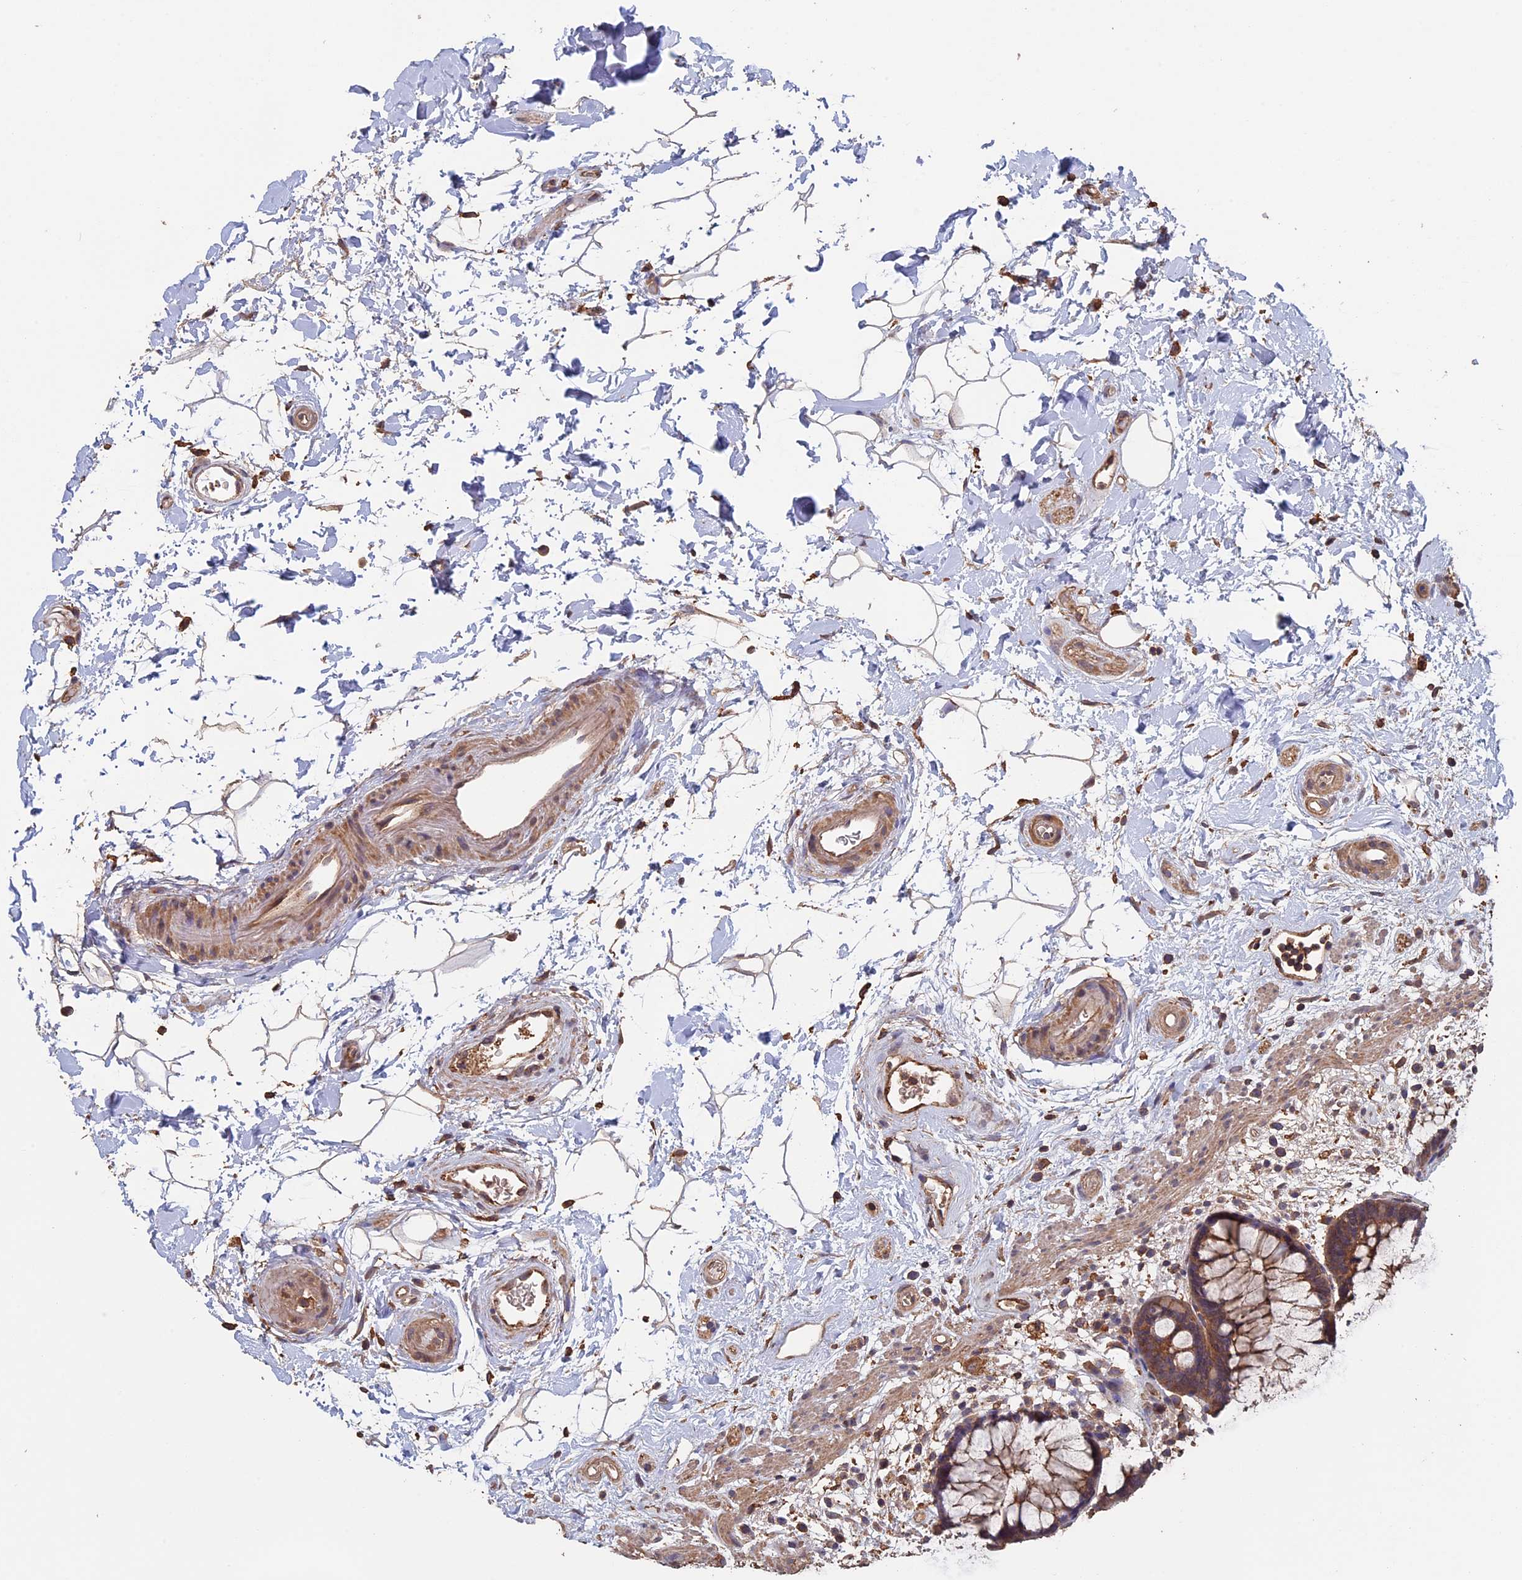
{"staining": {"intensity": "moderate", "quantity": ">75%", "location": "cytoplasmic/membranous"}, "tissue": "rectum", "cell_type": "Glandular cells", "image_type": "normal", "snomed": [{"axis": "morphology", "description": "Normal tissue, NOS"}, {"axis": "topography", "description": "Rectum"}], "caption": "Immunohistochemical staining of unremarkable human rectum reveals >75% levels of moderate cytoplasmic/membranous protein expression in about >75% of glandular cells.", "gene": "PIGQ", "patient": {"sex": "male", "age": 51}}